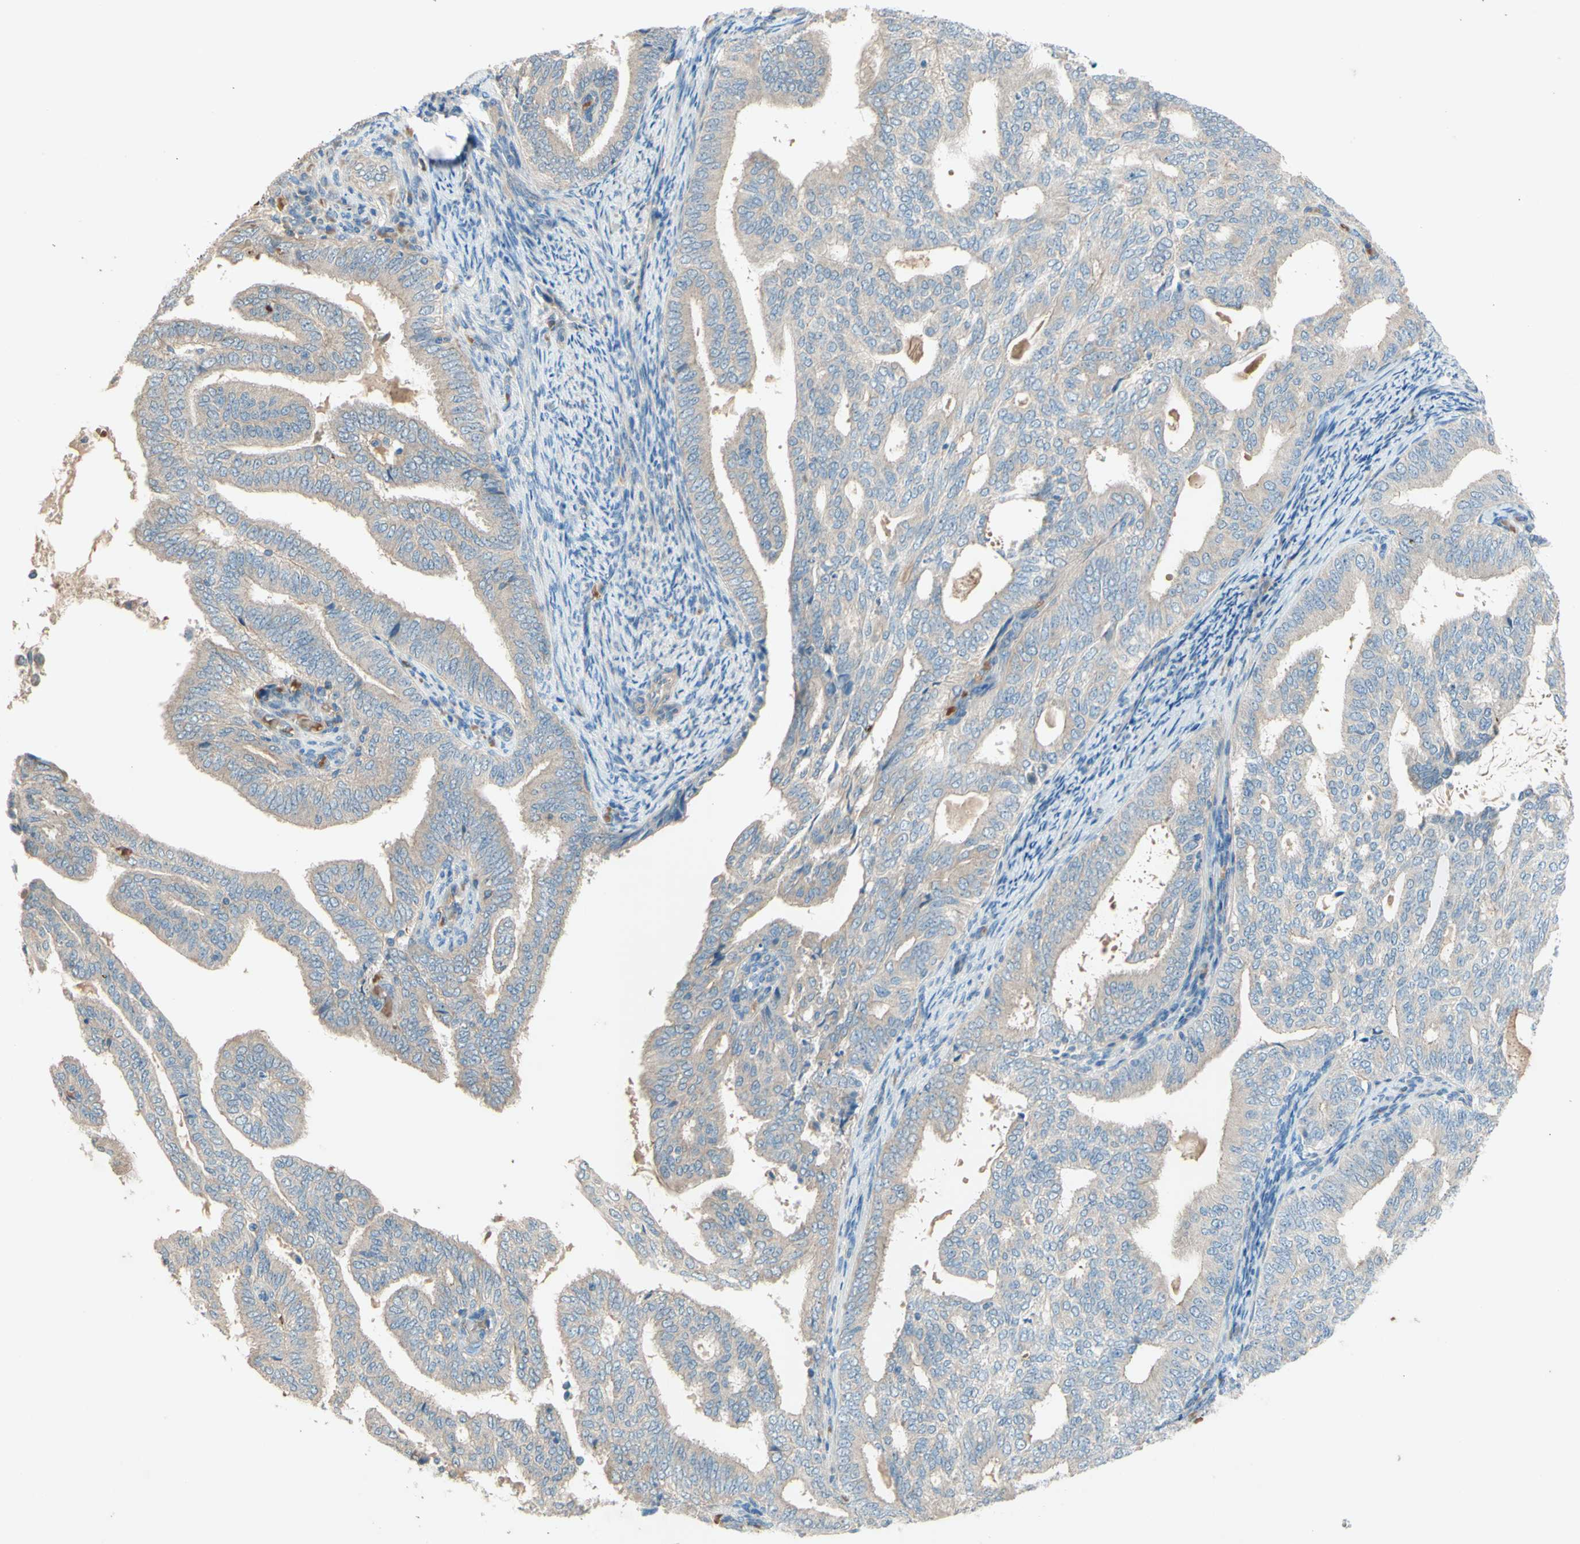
{"staining": {"intensity": "moderate", "quantity": "25%-75%", "location": "cytoplasmic/membranous"}, "tissue": "endometrial cancer", "cell_type": "Tumor cells", "image_type": "cancer", "snomed": [{"axis": "morphology", "description": "Adenocarcinoma, NOS"}, {"axis": "topography", "description": "Endometrium"}], "caption": "Immunohistochemical staining of adenocarcinoma (endometrial) reveals moderate cytoplasmic/membranous protein staining in approximately 25%-75% of tumor cells.", "gene": "IL2", "patient": {"sex": "female", "age": 58}}